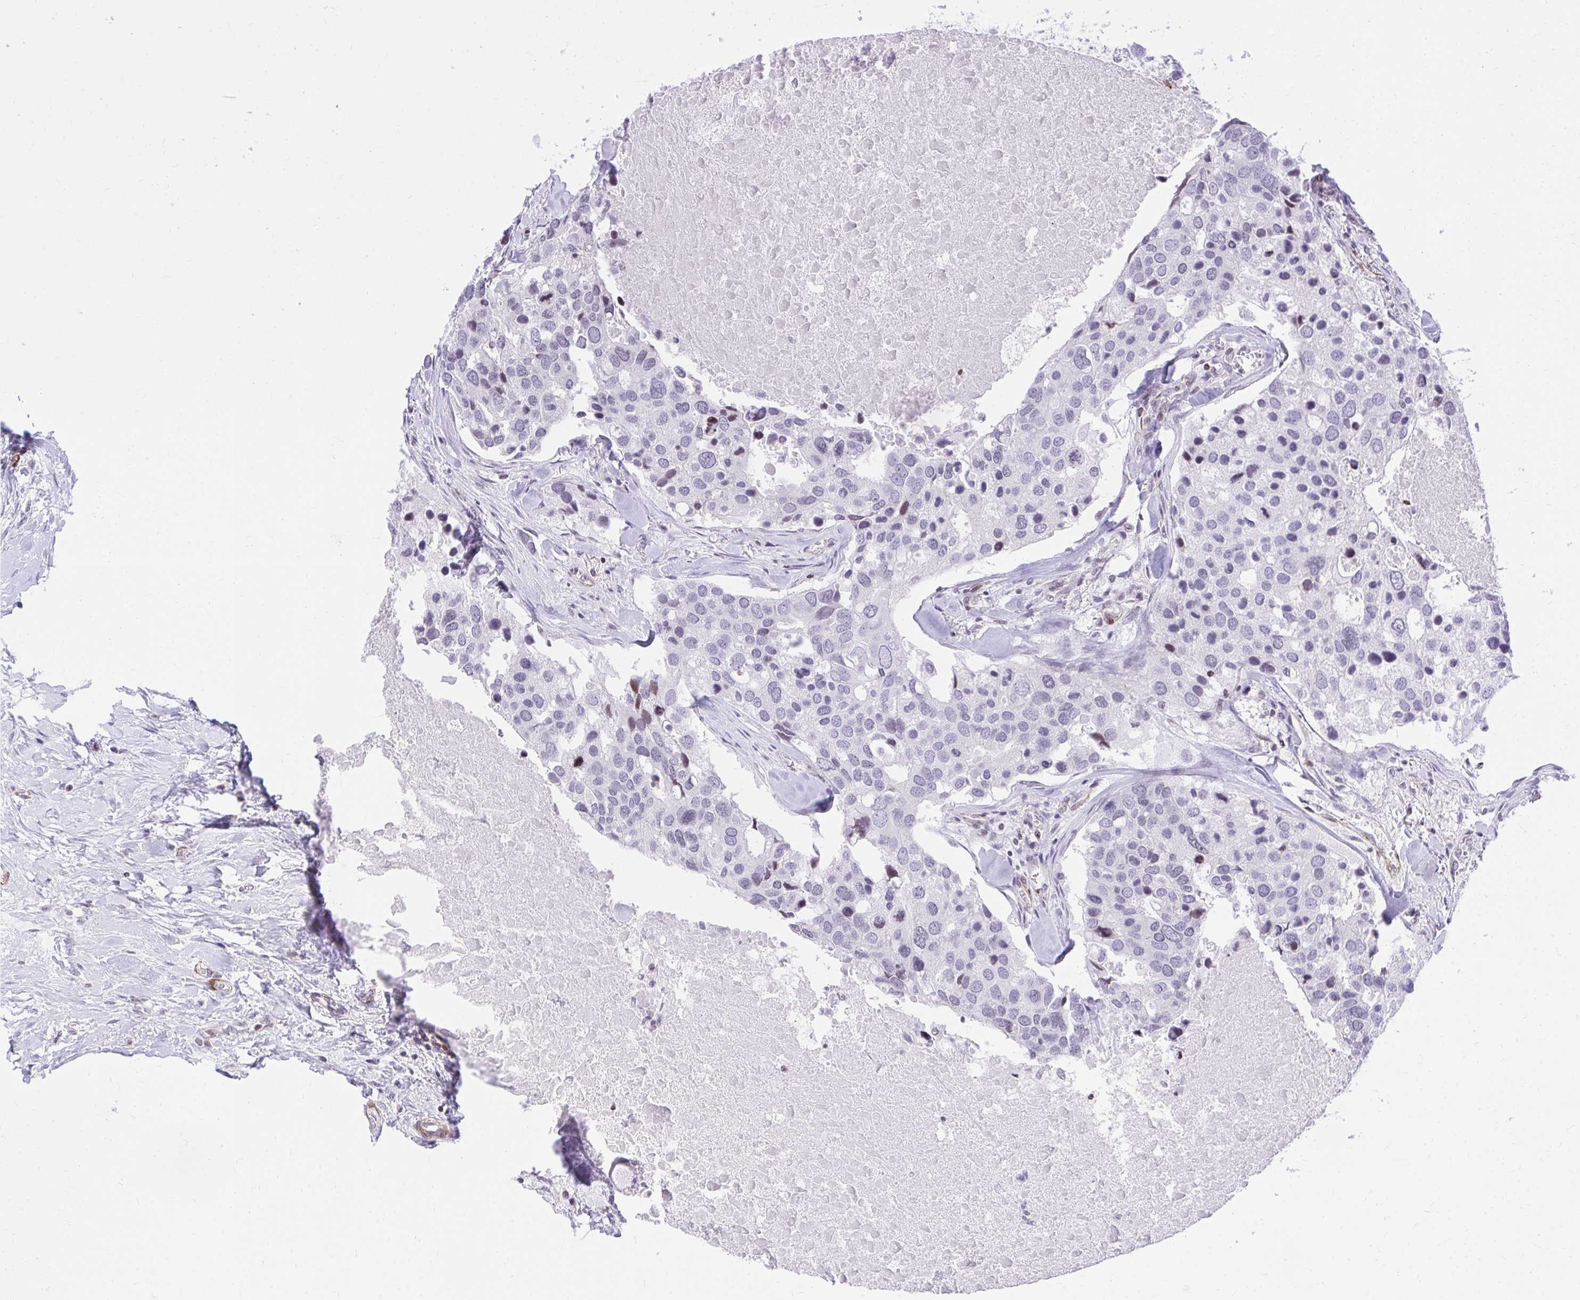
{"staining": {"intensity": "moderate", "quantity": "<25%", "location": "nuclear"}, "tissue": "breast cancer", "cell_type": "Tumor cells", "image_type": "cancer", "snomed": [{"axis": "morphology", "description": "Duct carcinoma"}, {"axis": "topography", "description": "Breast"}], "caption": "This is a photomicrograph of immunohistochemistry staining of breast infiltrating ductal carcinoma, which shows moderate positivity in the nuclear of tumor cells.", "gene": "KCNN4", "patient": {"sex": "female", "age": 83}}